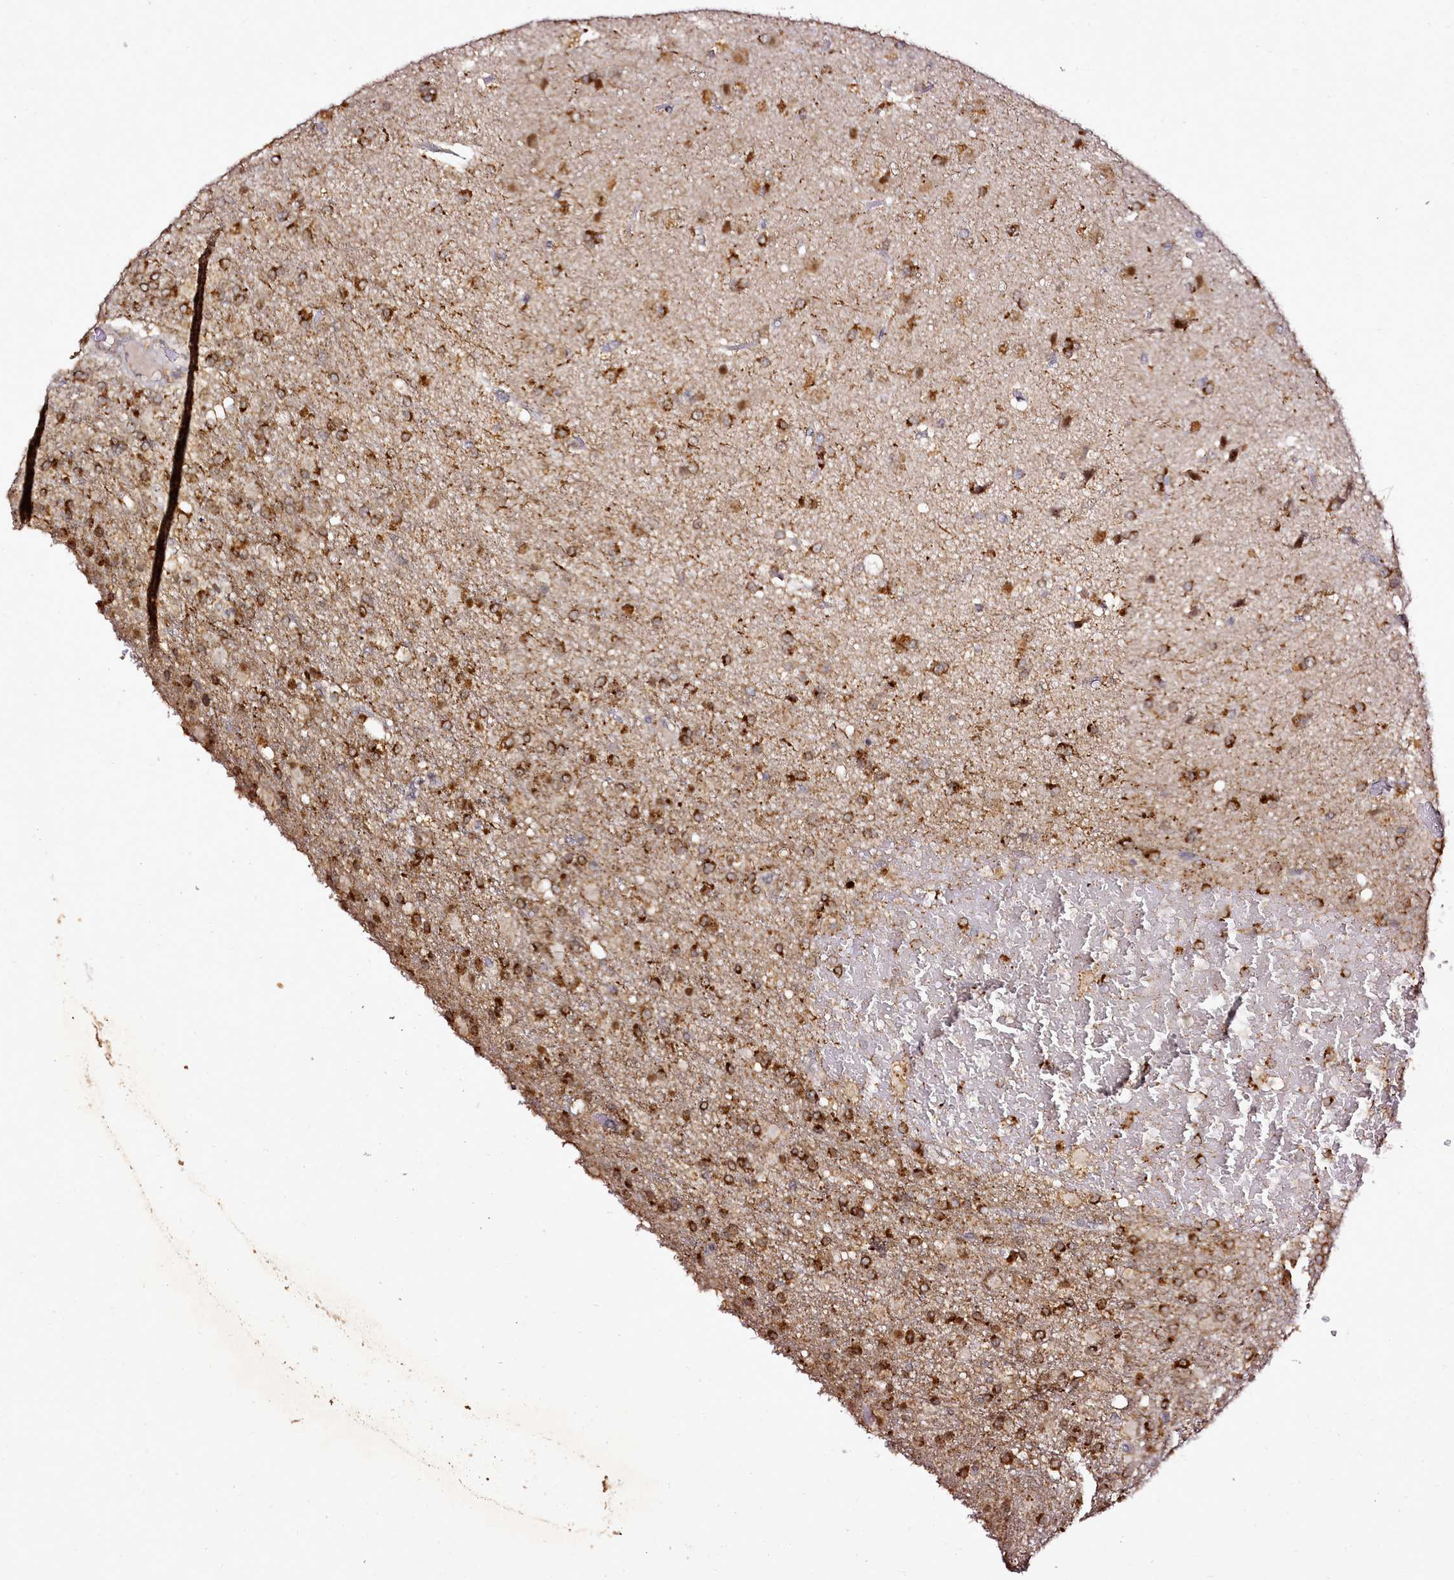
{"staining": {"intensity": "strong", "quantity": ">75%", "location": "cytoplasmic/membranous"}, "tissue": "glioma", "cell_type": "Tumor cells", "image_type": "cancer", "snomed": [{"axis": "morphology", "description": "Glioma, malignant, High grade"}, {"axis": "topography", "description": "Brain"}], "caption": "A brown stain highlights strong cytoplasmic/membranous staining of a protein in malignant glioma (high-grade) tumor cells.", "gene": "EDIL3", "patient": {"sex": "female", "age": 74}}